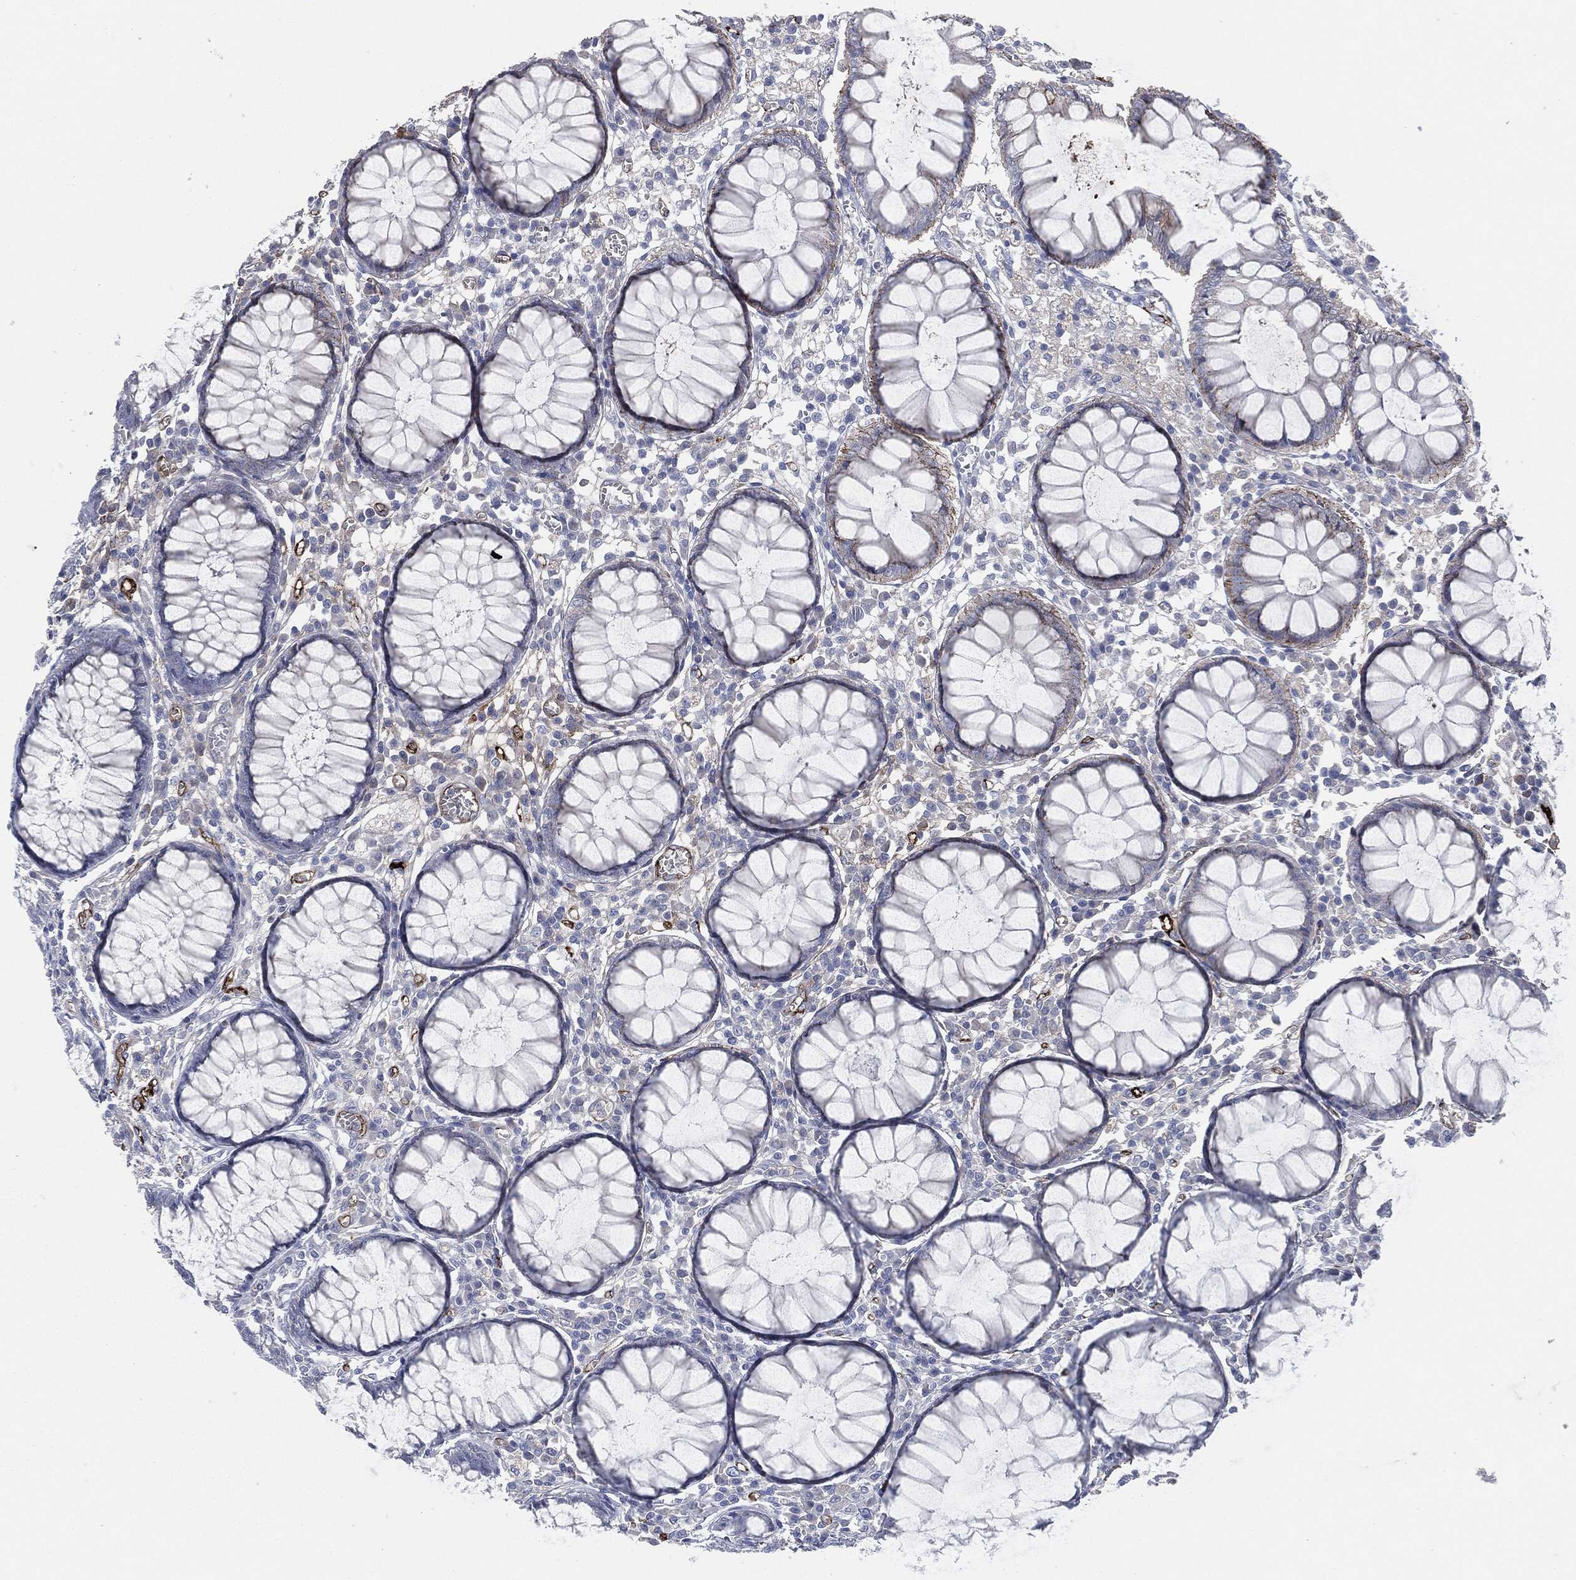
{"staining": {"intensity": "strong", "quantity": "25%-75%", "location": "cytoplasmic/membranous"}, "tissue": "colon", "cell_type": "Endothelial cells", "image_type": "normal", "snomed": [{"axis": "morphology", "description": "Normal tissue, NOS"}, {"axis": "topography", "description": "Colon"}], "caption": "Approximately 25%-75% of endothelial cells in benign colon show strong cytoplasmic/membranous protein expression as visualized by brown immunohistochemical staining.", "gene": "APOB", "patient": {"sex": "male", "age": 65}}